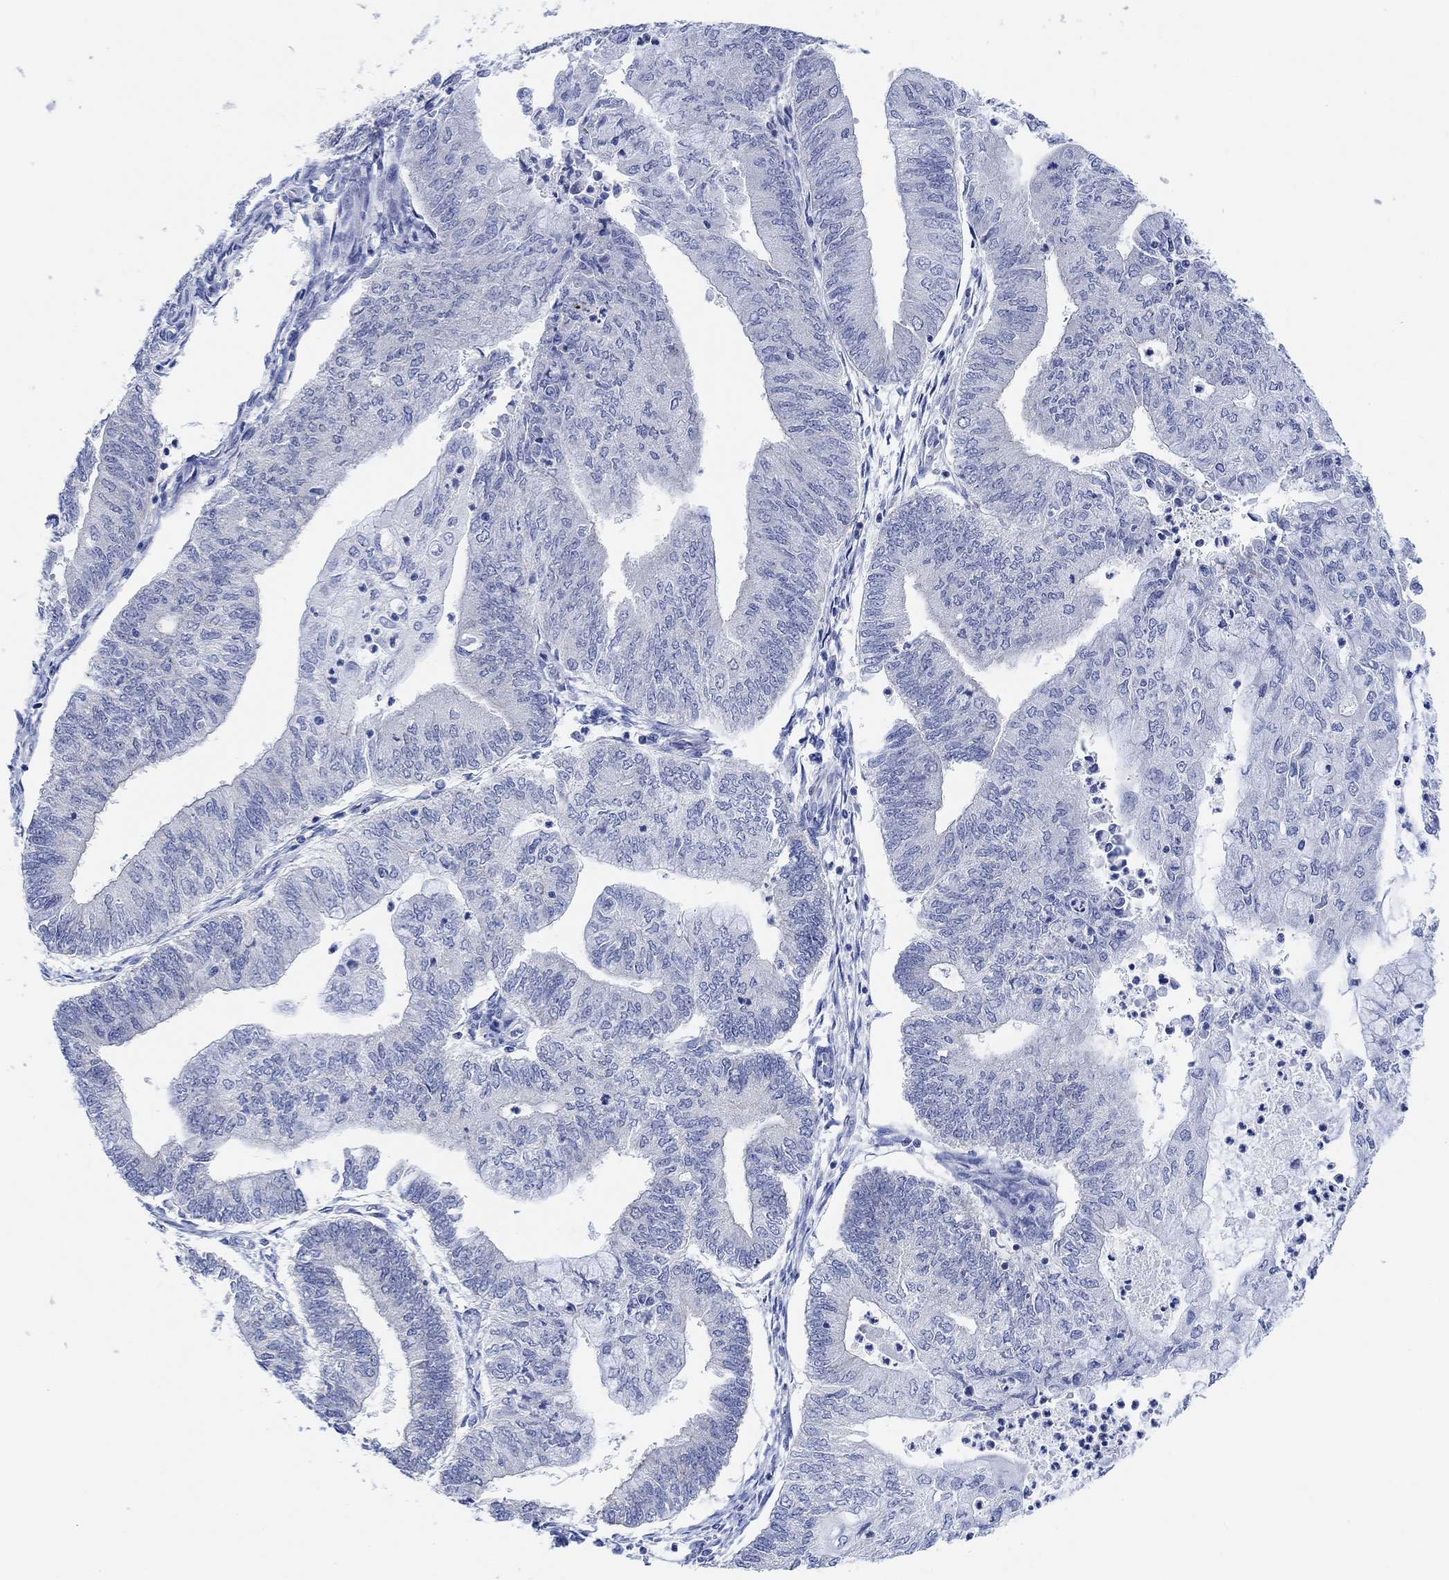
{"staining": {"intensity": "negative", "quantity": "none", "location": "none"}, "tissue": "endometrial cancer", "cell_type": "Tumor cells", "image_type": "cancer", "snomed": [{"axis": "morphology", "description": "Adenocarcinoma, NOS"}, {"axis": "topography", "description": "Endometrium"}], "caption": "Immunohistochemistry of endometrial cancer exhibits no expression in tumor cells. Brightfield microscopy of IHC stained with DAB (3,3'-diaminobenzidine) (brown) and hematoxylin (blue), captured at high magnification.", "gene": "RIMS1", "patient": {"sex": "female", "age": 59}}